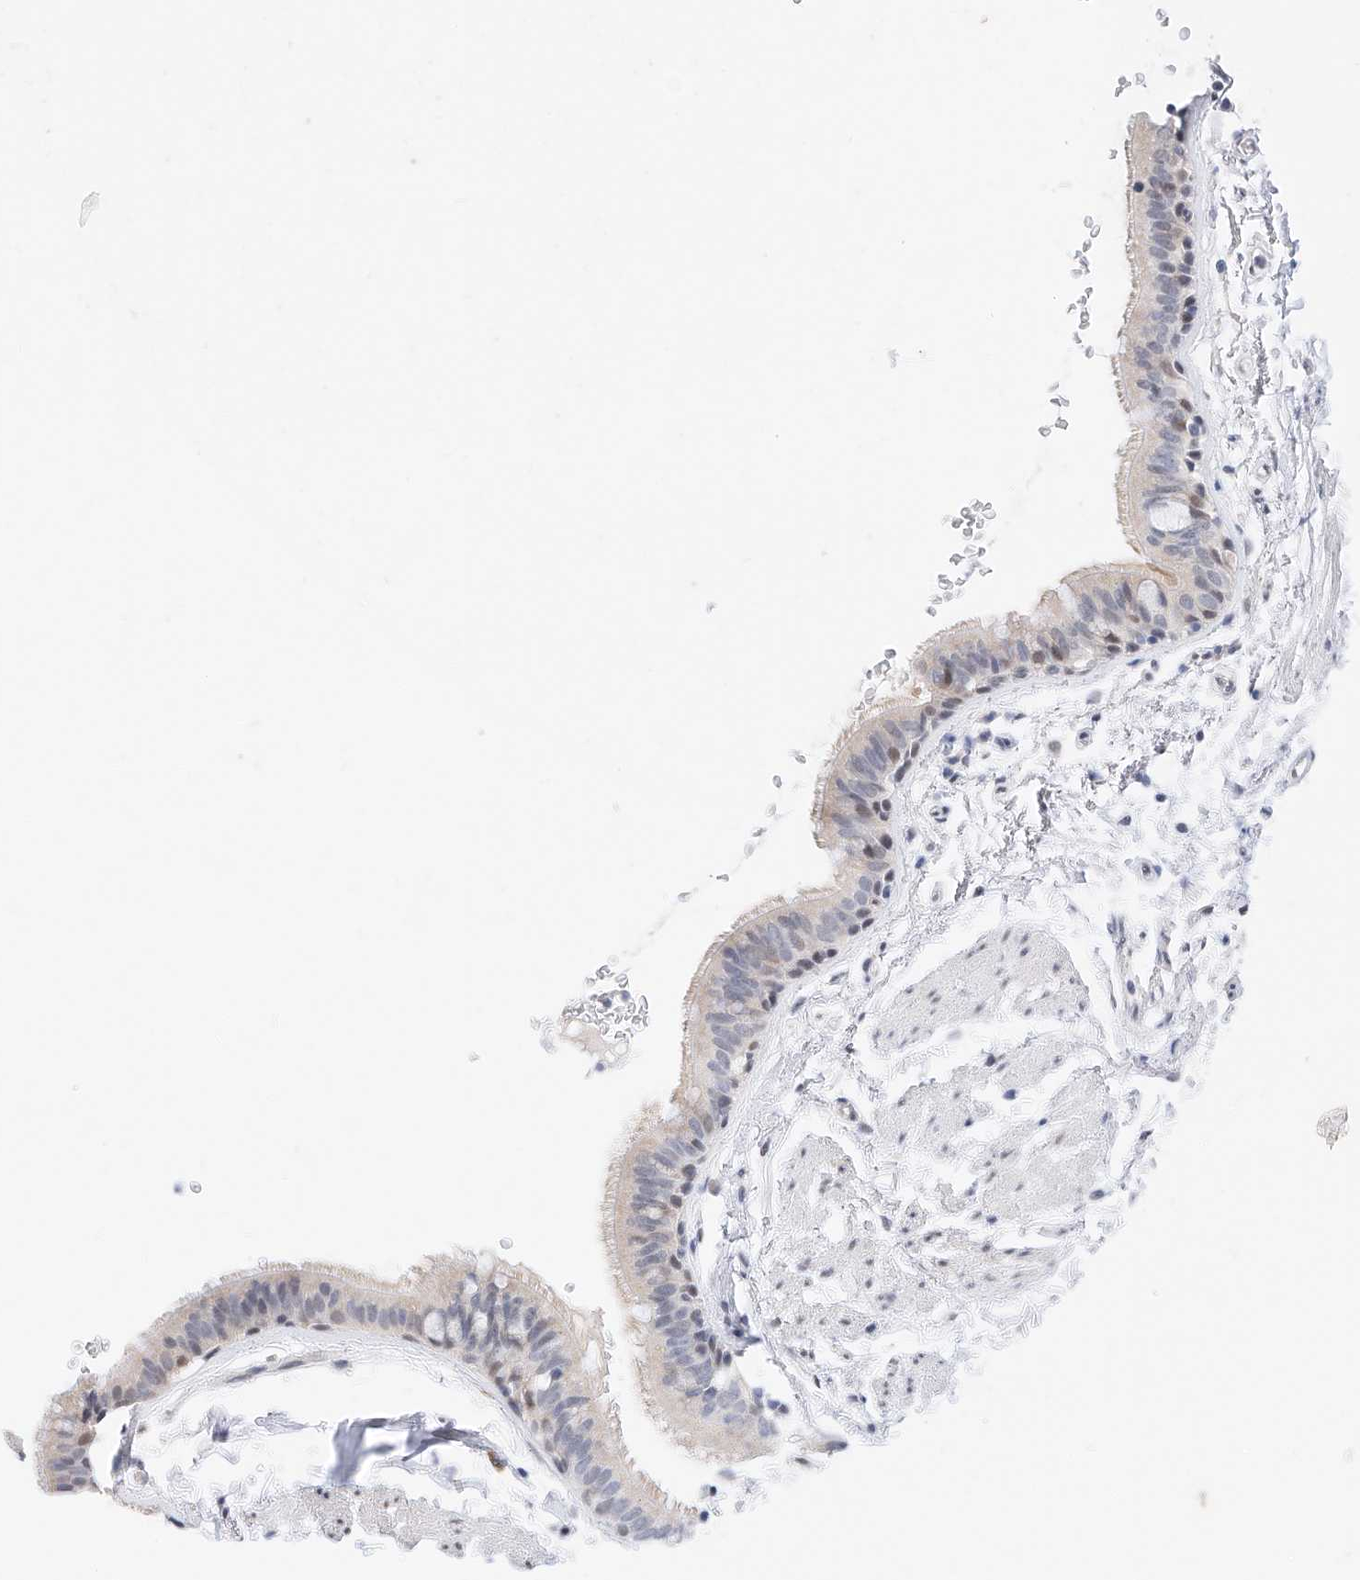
{"staining": {"intensity": "weak", "quantity": "<25%", "location": "nuclear"}, "tissue": "bronchus", "cell_type": "Respiratory epithelial cells", "image_type": "normal", "snomed": [{"axis": "morphology", "description": "Normal tissue, NOS"}, {"axis": "topography", "description": "Lymph node"}, {"axis": "topography", "description": "Bronchus"}], "caption": "This is a photomicrograph of immunohistochemistry (IHC) staining of normal bronchus, which shows no expression in respiratory epithelial cells. (DAB (3,3'-diaminobenzidine) immunohistochemistry (IHC) visualized using brightfield microscopy, high magnification).", "gene": "KCNJ1", "patient": {"sex": "female", "age": 70}}